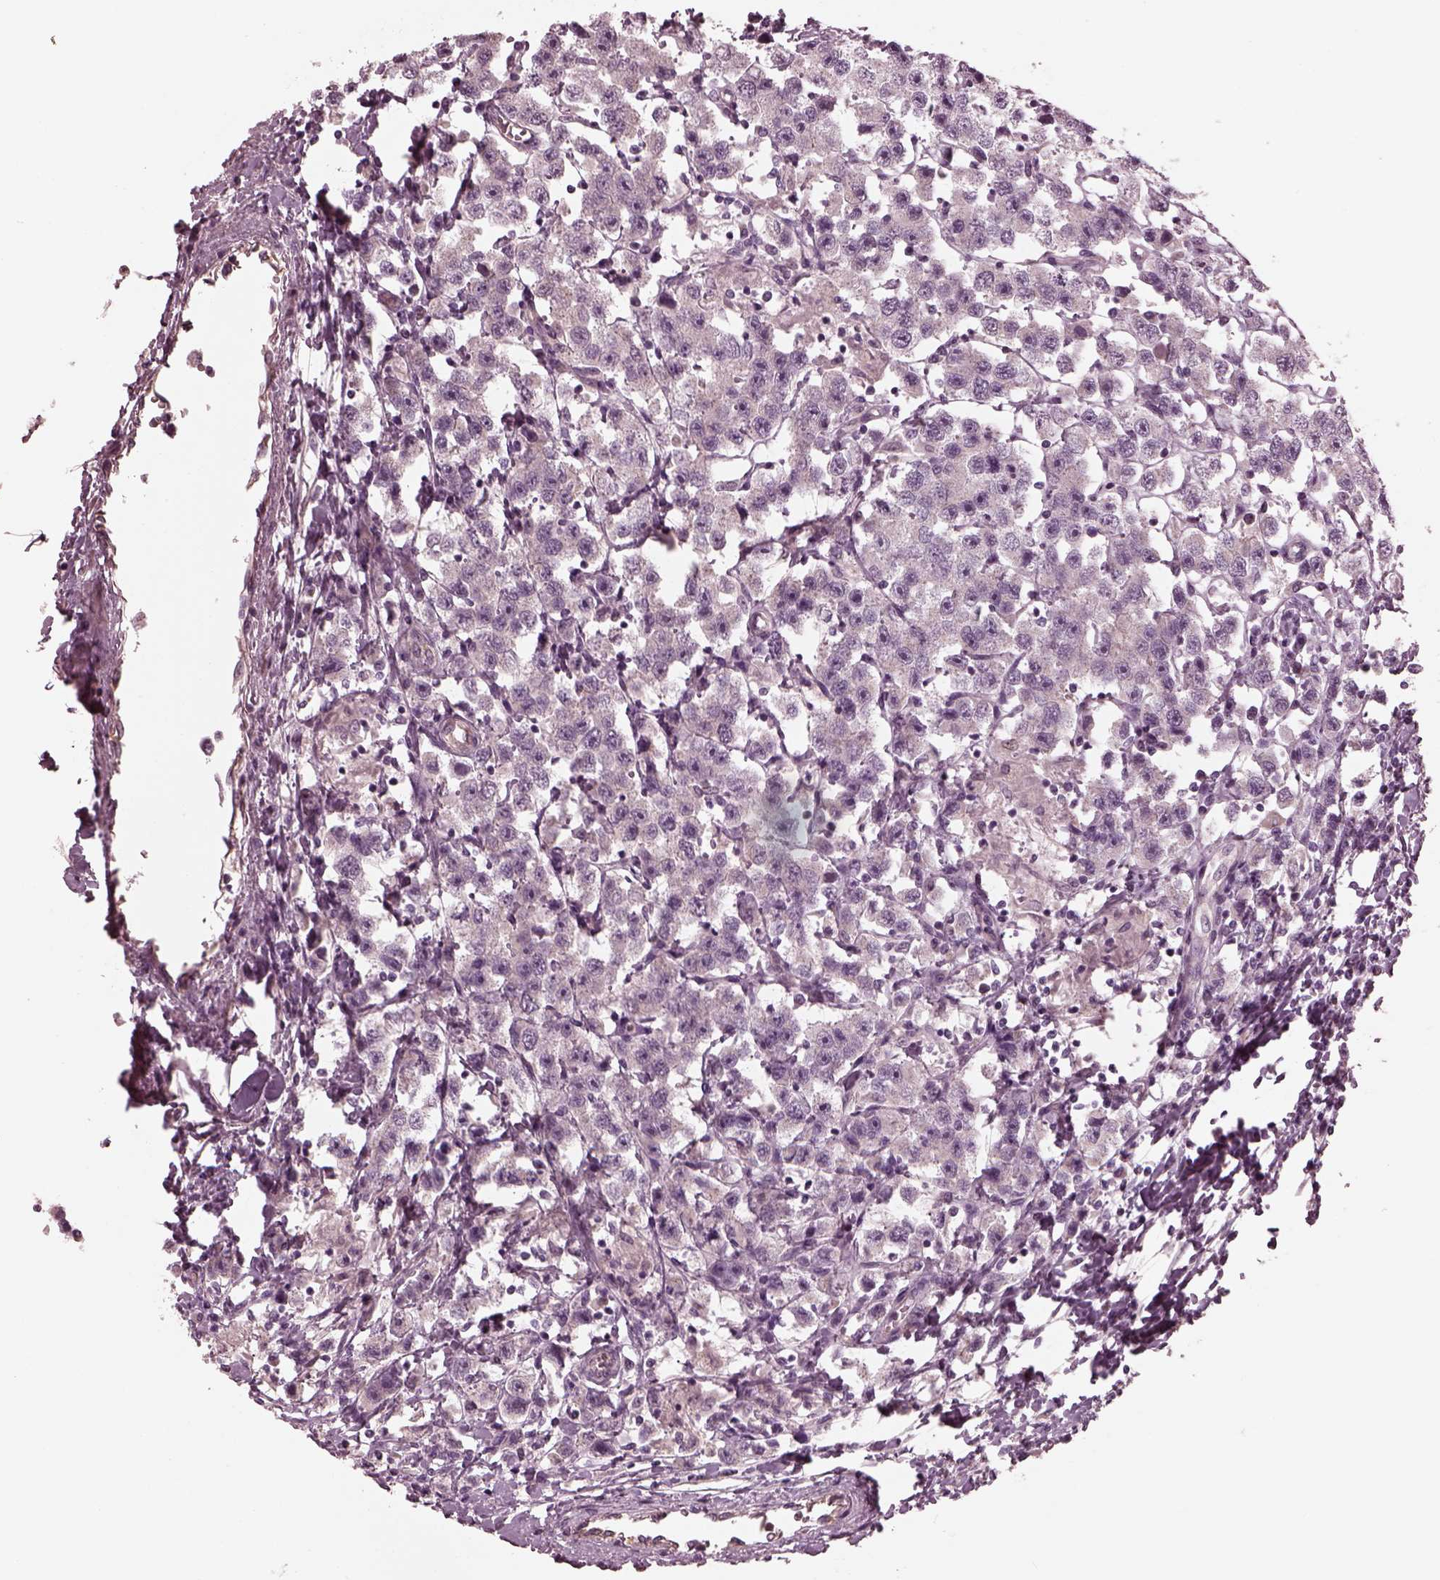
{"staining": {"intensity": "negative", "quantity": "none", "location": "none"}, "tissue": "testis cancer", "cell_type": "Tumor cells", "image_type": "cancer", "snomed": [{"axis": "morphology", "description": "Seminoma, NOS"}, {"axis": "topography", "description": "Testis"}], "caption": "Tumor cells show no significant protein expression in testis cancer (seminoma). The staining was performed using DAB (3,3'-diaminobenzidine) to visualize the protein expression in brown, while the nuclei were stained in blue with hematoxylin (Magnification: 20x).", "gene": "KIF6", "patient": {"sex": "male", "age": 45}}